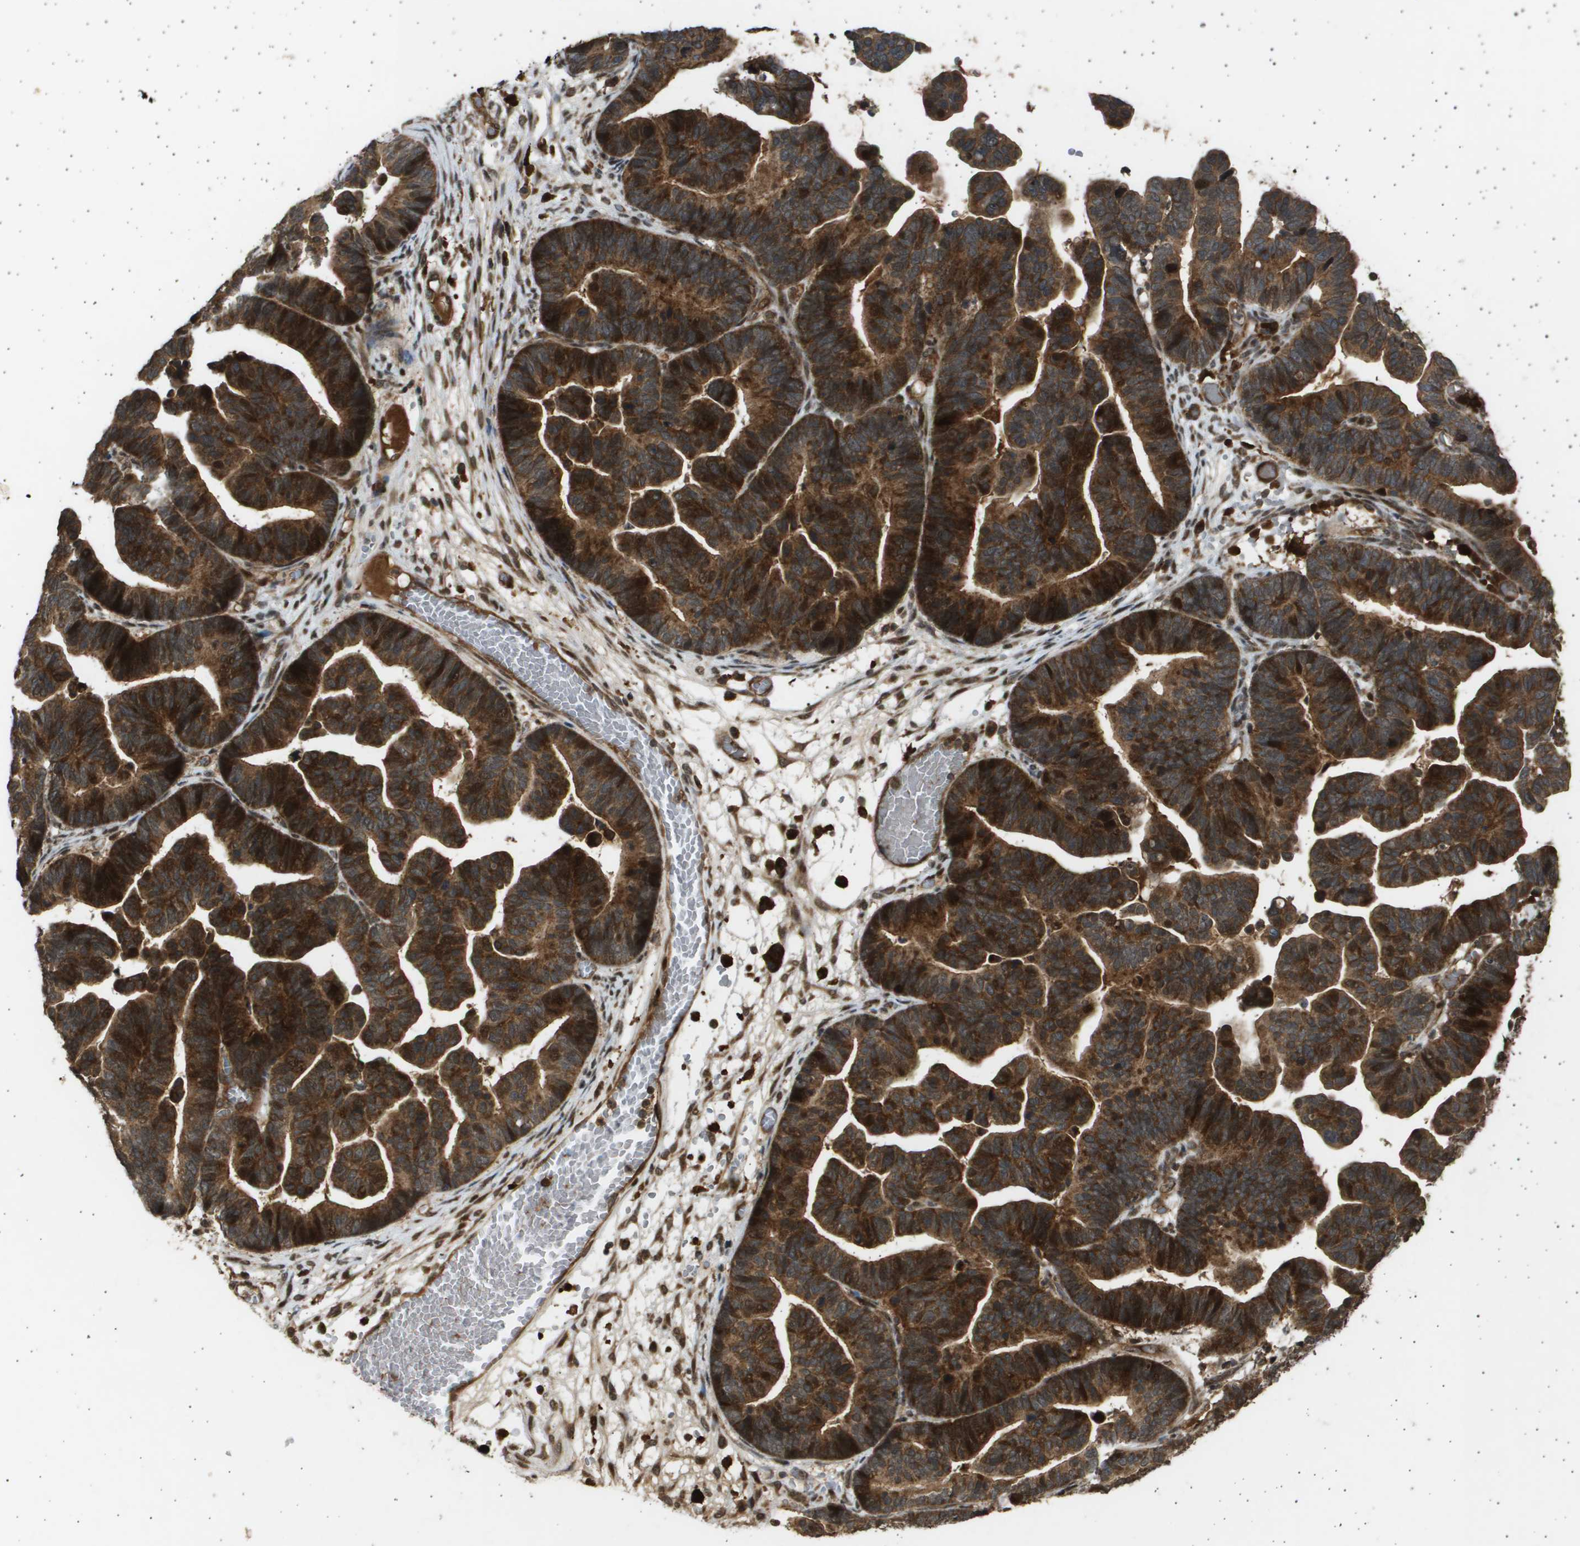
{"staining": {"intensity": "strong", "quantity": ">75%", "location": "cytoplasmic/membranous,nuclear"}, "tissue": "ovarian cancer", "cell_type": "Tumor cells", "image_type": "cancer", "snomed": [{"axis": "morphology", "description": "Cystadenocarcinoma, serous, NOS"}, {"axis": "topography", "description": "Ovary"}], "caption": "Protein staining displays strong cytoplasmic/membranous and nuclear positivity in about >75% of tumor cells in ovarian cancer (serous cystadenocarcinoma).", "gene": "TNRC6A", "patient": {"sex": "female", "age": 56}}